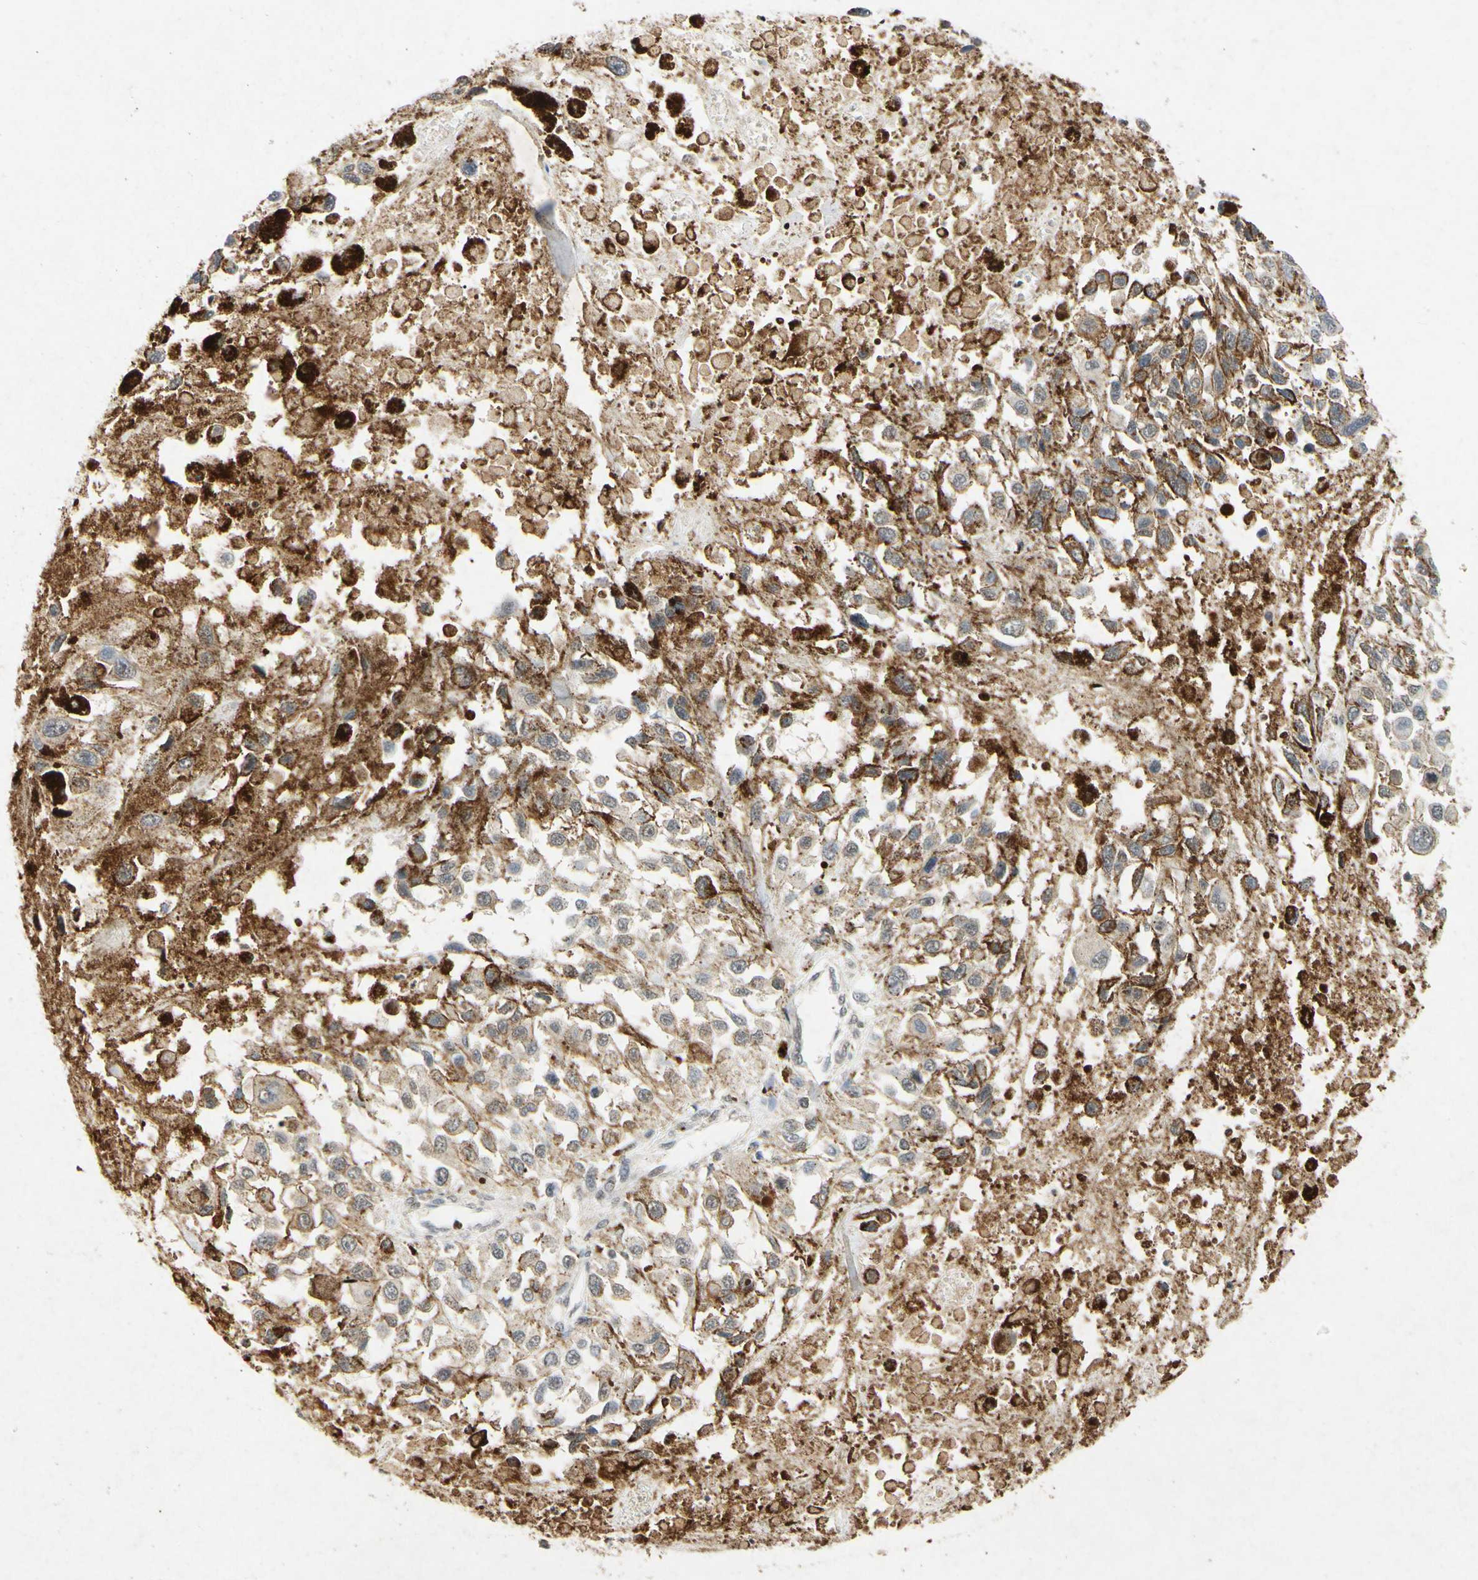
{"staining": {"intensity": "moderate", "quantity": "25%-75%", "location": "cytoplasmic/membranous"}, "tissue": "melanoma", "cell_type": "Tumor cells", "image_type": "cancer", "snomed": [{"axis": "morphology", "description": "Malignant melanoma, Metastatic site"}, {"axis": "topography", "description": "Lymph node"}], "caption": "A high-resolution histopathology image shows IHC staining of malignant melanoma (metastatic site), which demonstrates moderate cytoplasmic/membranous expression in approximately 25%-75% of tumor cells.", "gene": "CP", "patient": {"sex": "male", "age": 59}}